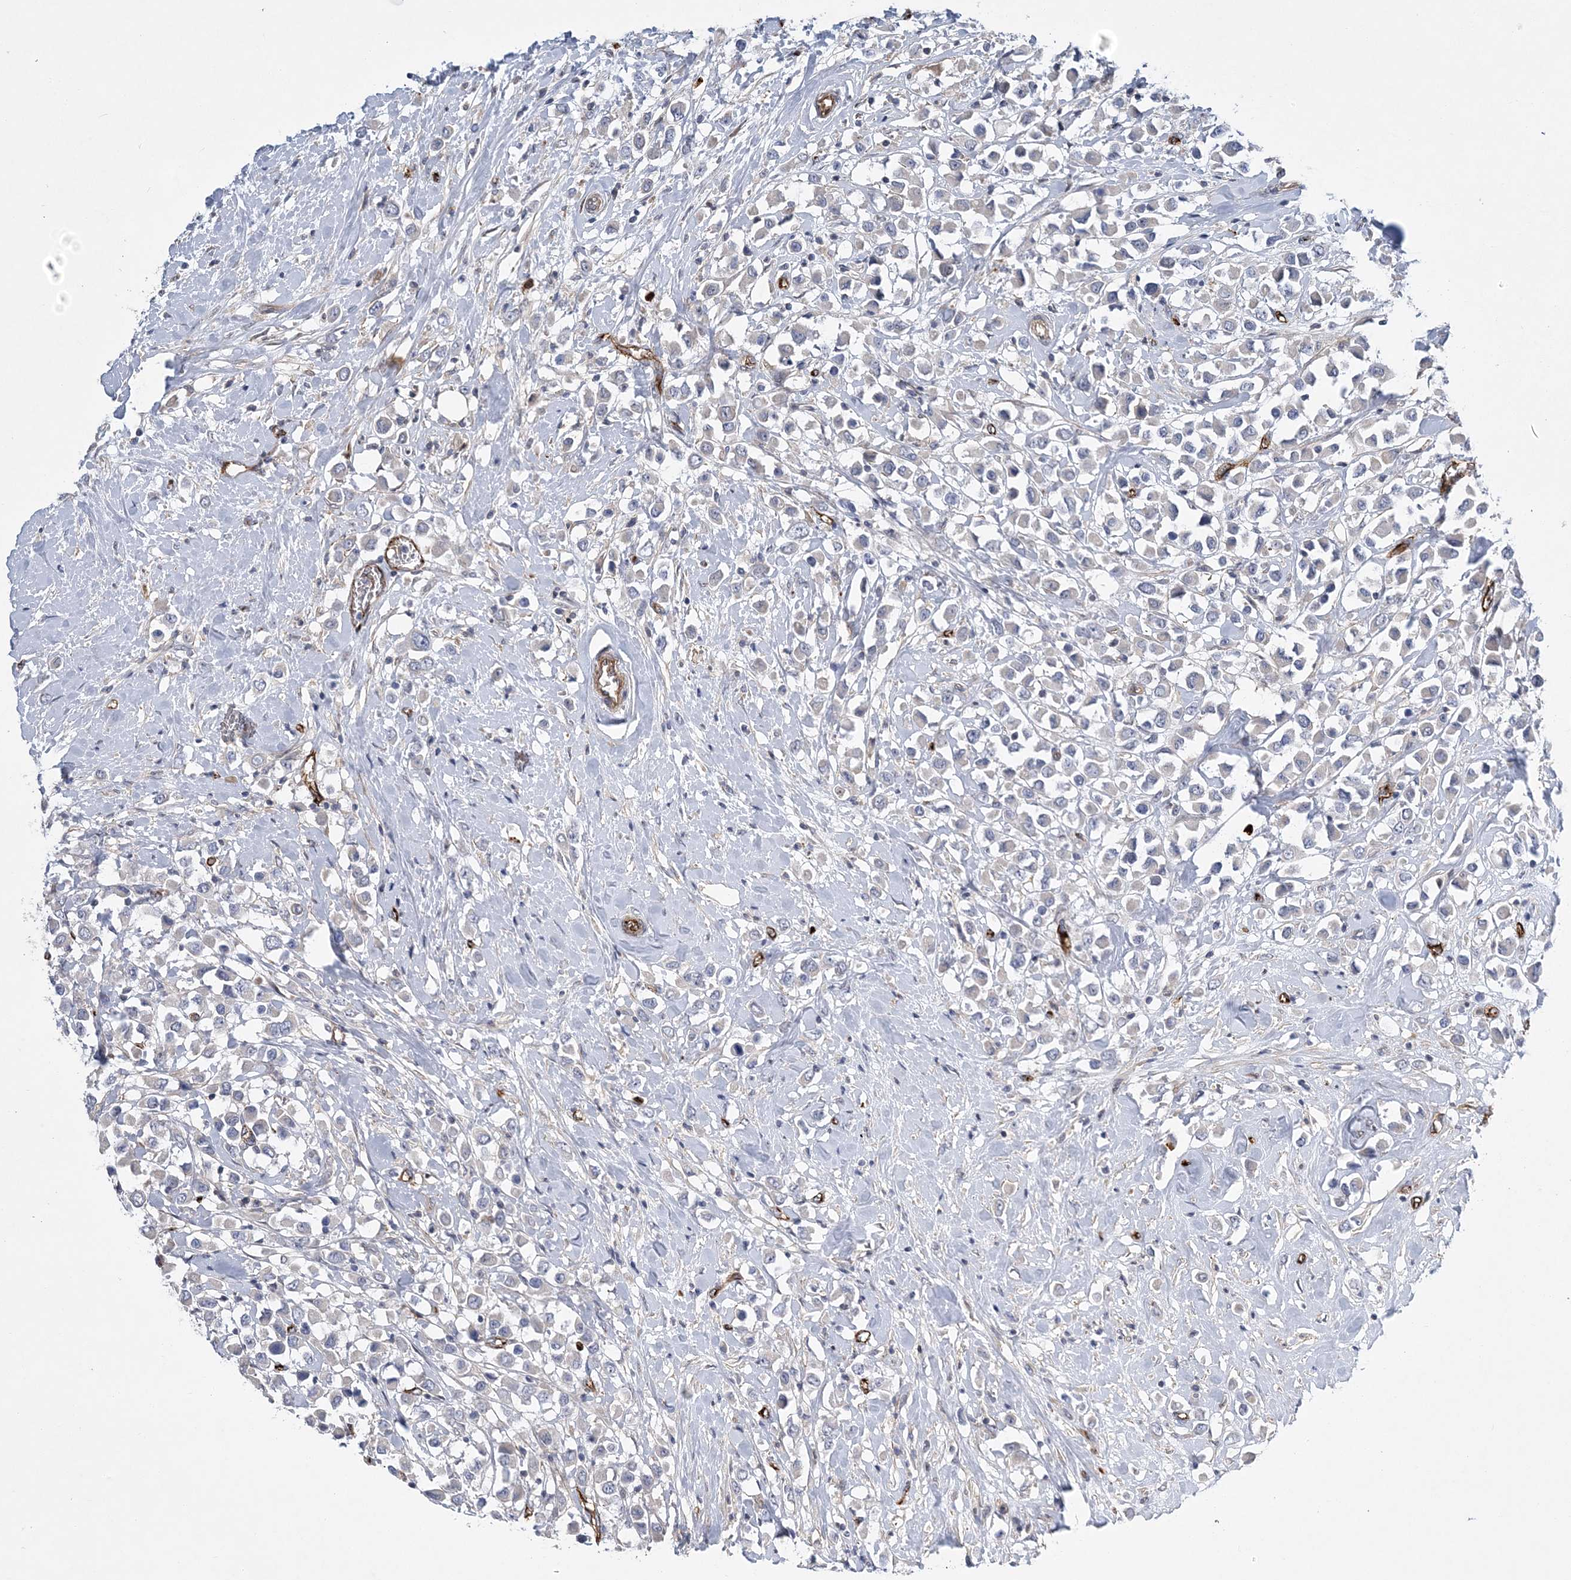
{"staining": {"intensity": "negative", "quantity": "none", "location": "none"}, "tissue": "breast cancer", "cell_type": "Tumor cells", "image_type": "cancer", "snomed": [{"axis": "morphology", "description": "Duct carcinoma"}, {"axis": "topography", "description": "Breast"}], "caption": "High magnification brightfield microscopy of breast cancer (intraductal carcinoma) stained with DAB (brown) and counterstained with hematoxylin (blue): tumor cells show no significant staining.", "gene": "CALN1", "patient": {"sex": "female", "age": 61}}